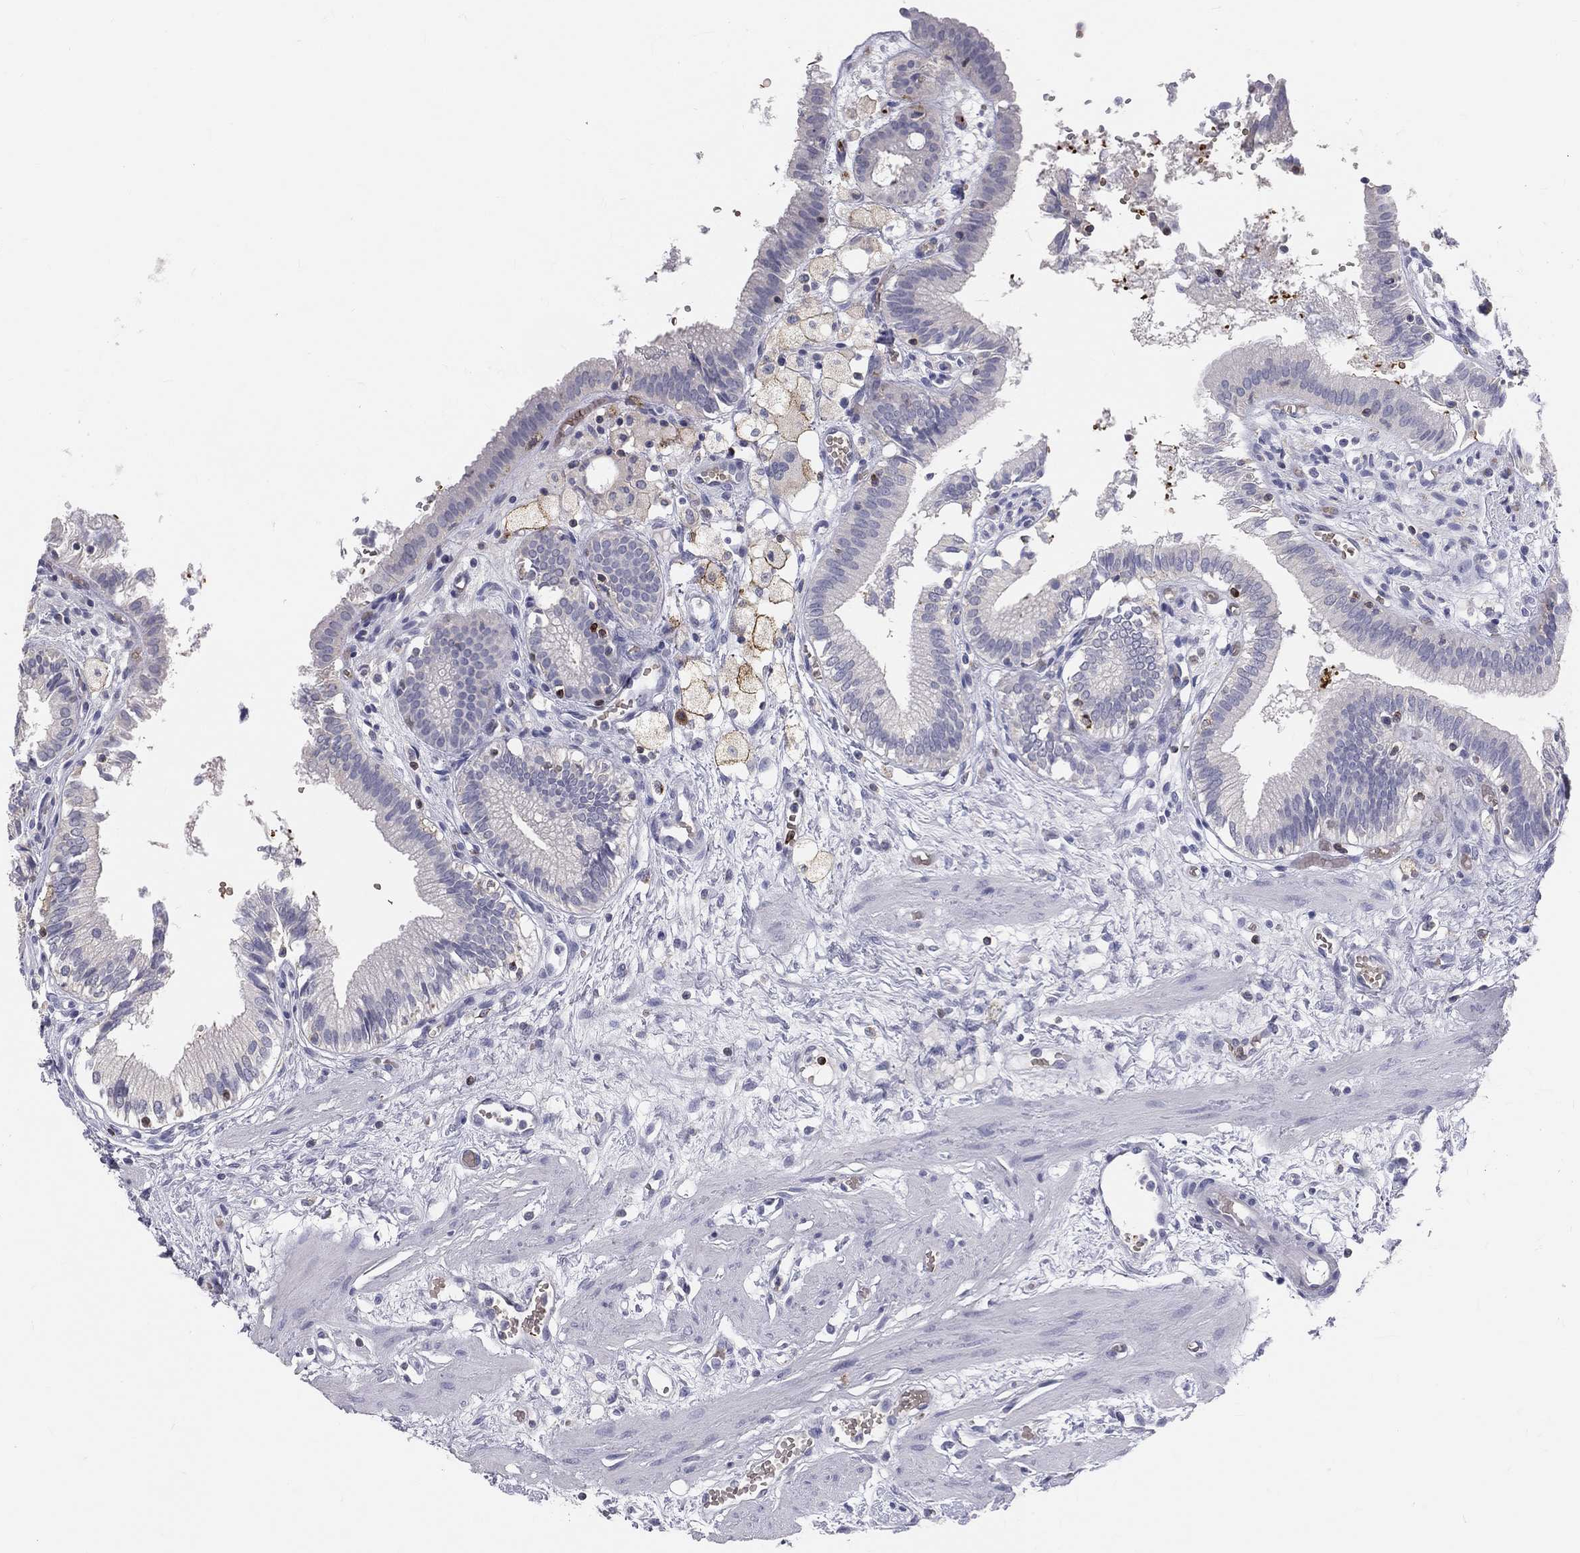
{"staining": {"intensity": "negative", "quantity": "none", "location": "none"}, "tissue": "gallbladder", "cell_type": "Glandular cells", "image_type": "normal", "snomed": [{"axis": "morphology", "description": "Normal tissue, NOS"}, {"axis": "topography", "description": "Gallbladder"}], "caption": "High power microscopy histopathology image of an IHC image of normal gallbladder, revealing no significant expression in glandular cells.", "gene": "CTSW", "patient": {"sex": "female", "age": 24}}